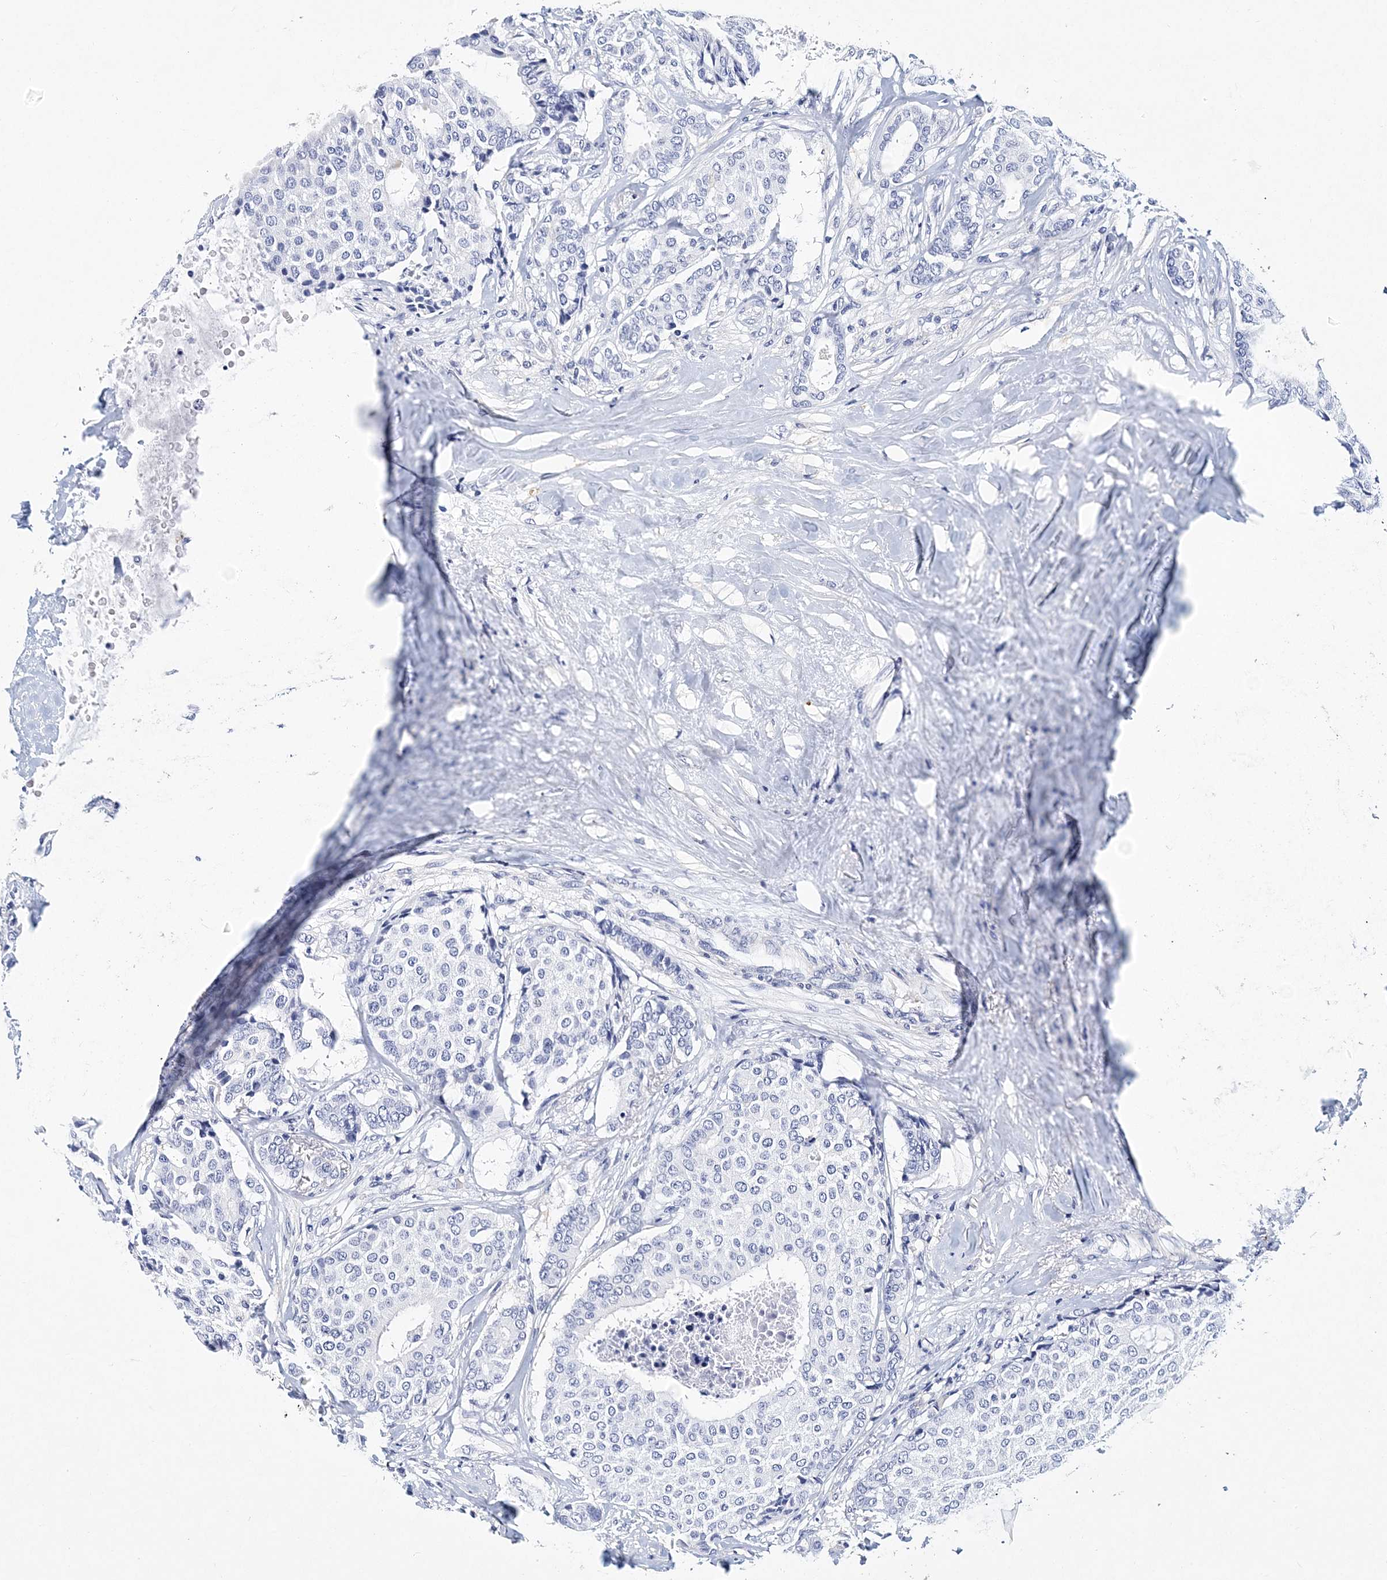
{"staining": {"intensity": "negative", "quantity": "none", "location": "none"}, "tissue": "breast cancer", "cell_type": "Tumor cells", "image_type": "cancer", "snomed": [{"axis": "morphology", "description": "Duct carcinoma"}, {"axis": "topography", "description": "Breast"}], "caption": "Tumor cells show no significant protein positivity in breast cancer (infiltrating ductal carcinoma).", "gene": "ITGA2B", "patient": {"sex": "female", "age": 75}}